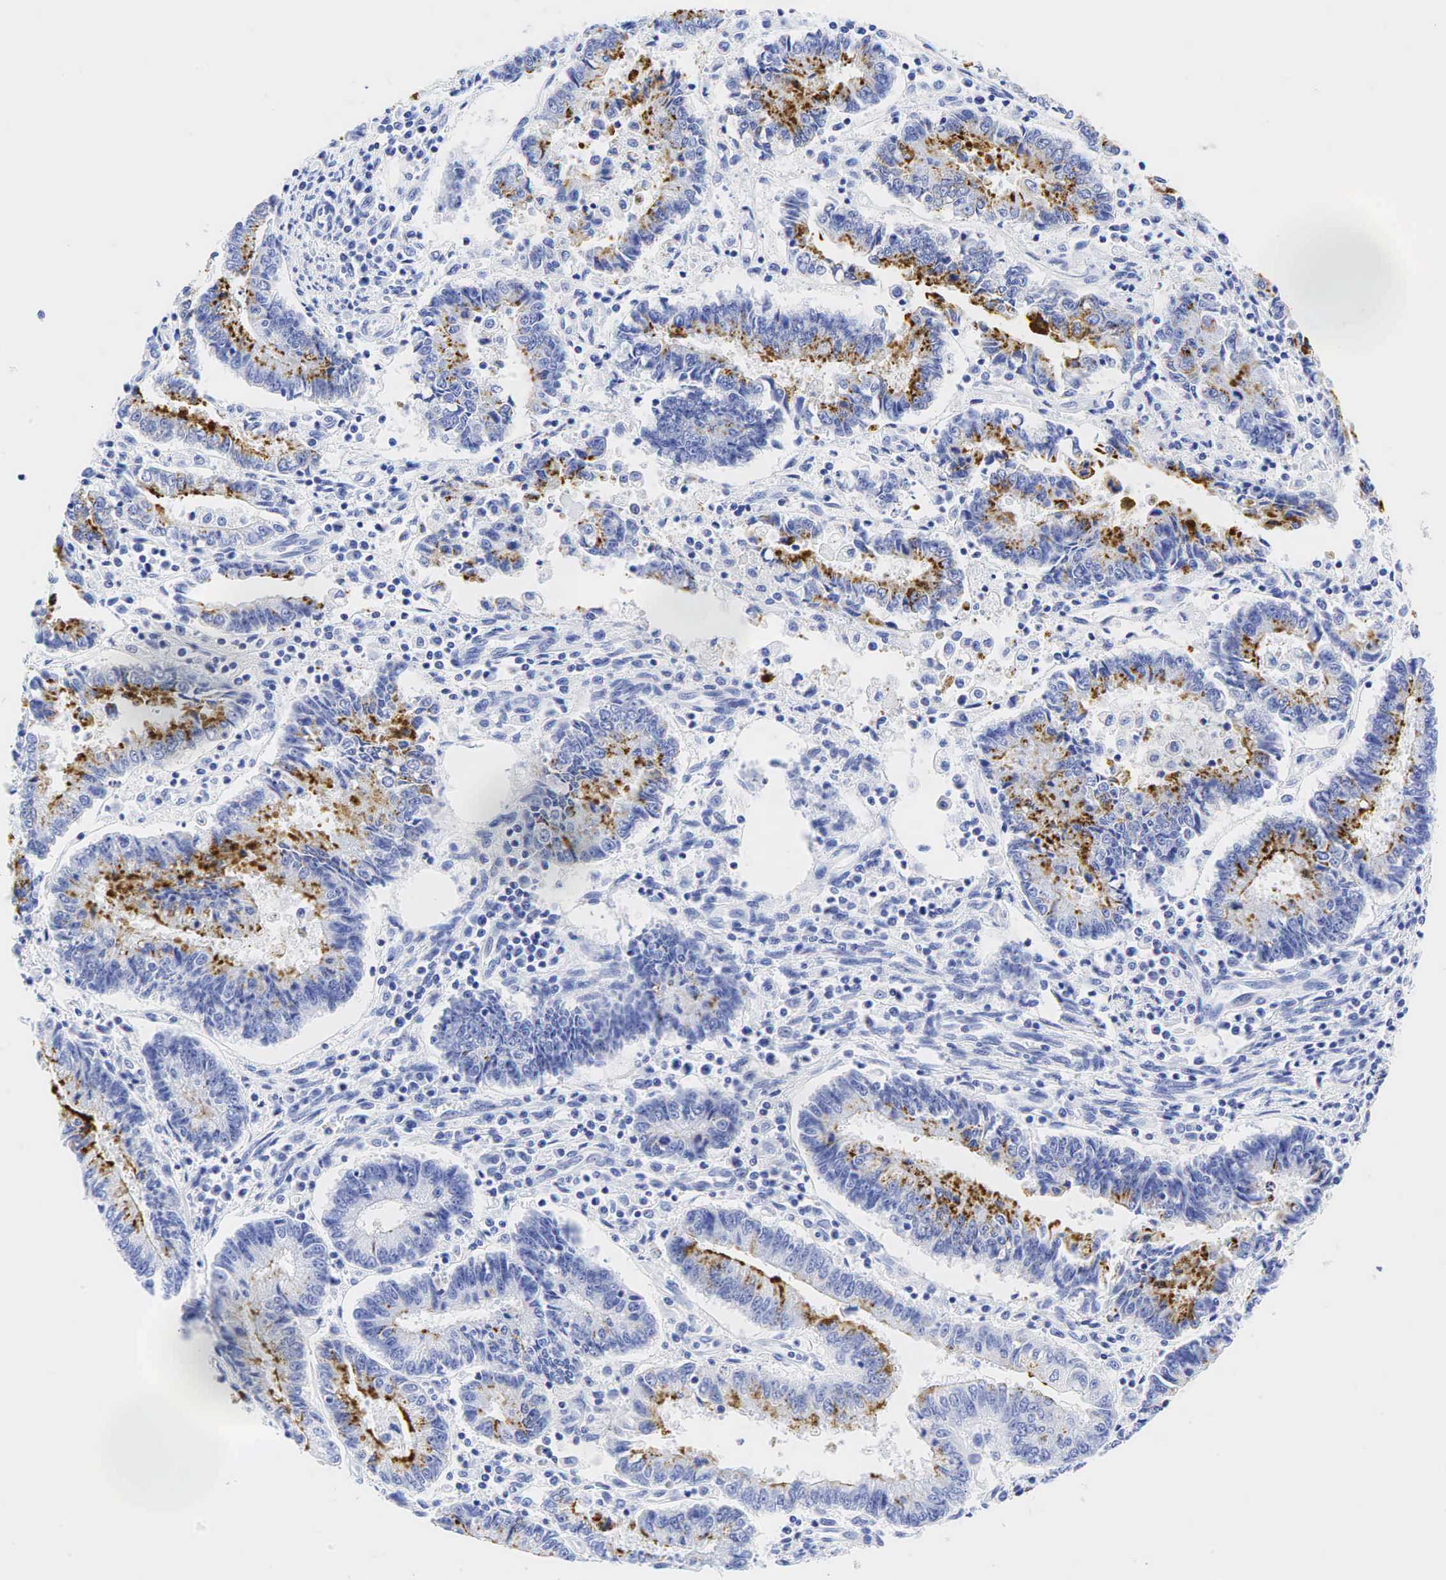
{"staining": {"intensity": "strong", "quantity": "25%-75%", "location": "cytoplasmic/membranous"}, "tissue": "endometrial cancer", "cell_type": "Tumor cells", "image_type": "cancer", "snomed": [{"axis": "morphology", "description": "Adenocarcinoma, NOS"}, {"axis": "topography", "description": "Endometrium"}], "caption": "Adenocarcinoma (endometrial) stained with a protein marker reveals strong staining in tumor cells.", "gene": "CHGA", "patient": {"sex": "female", "age": 75}}